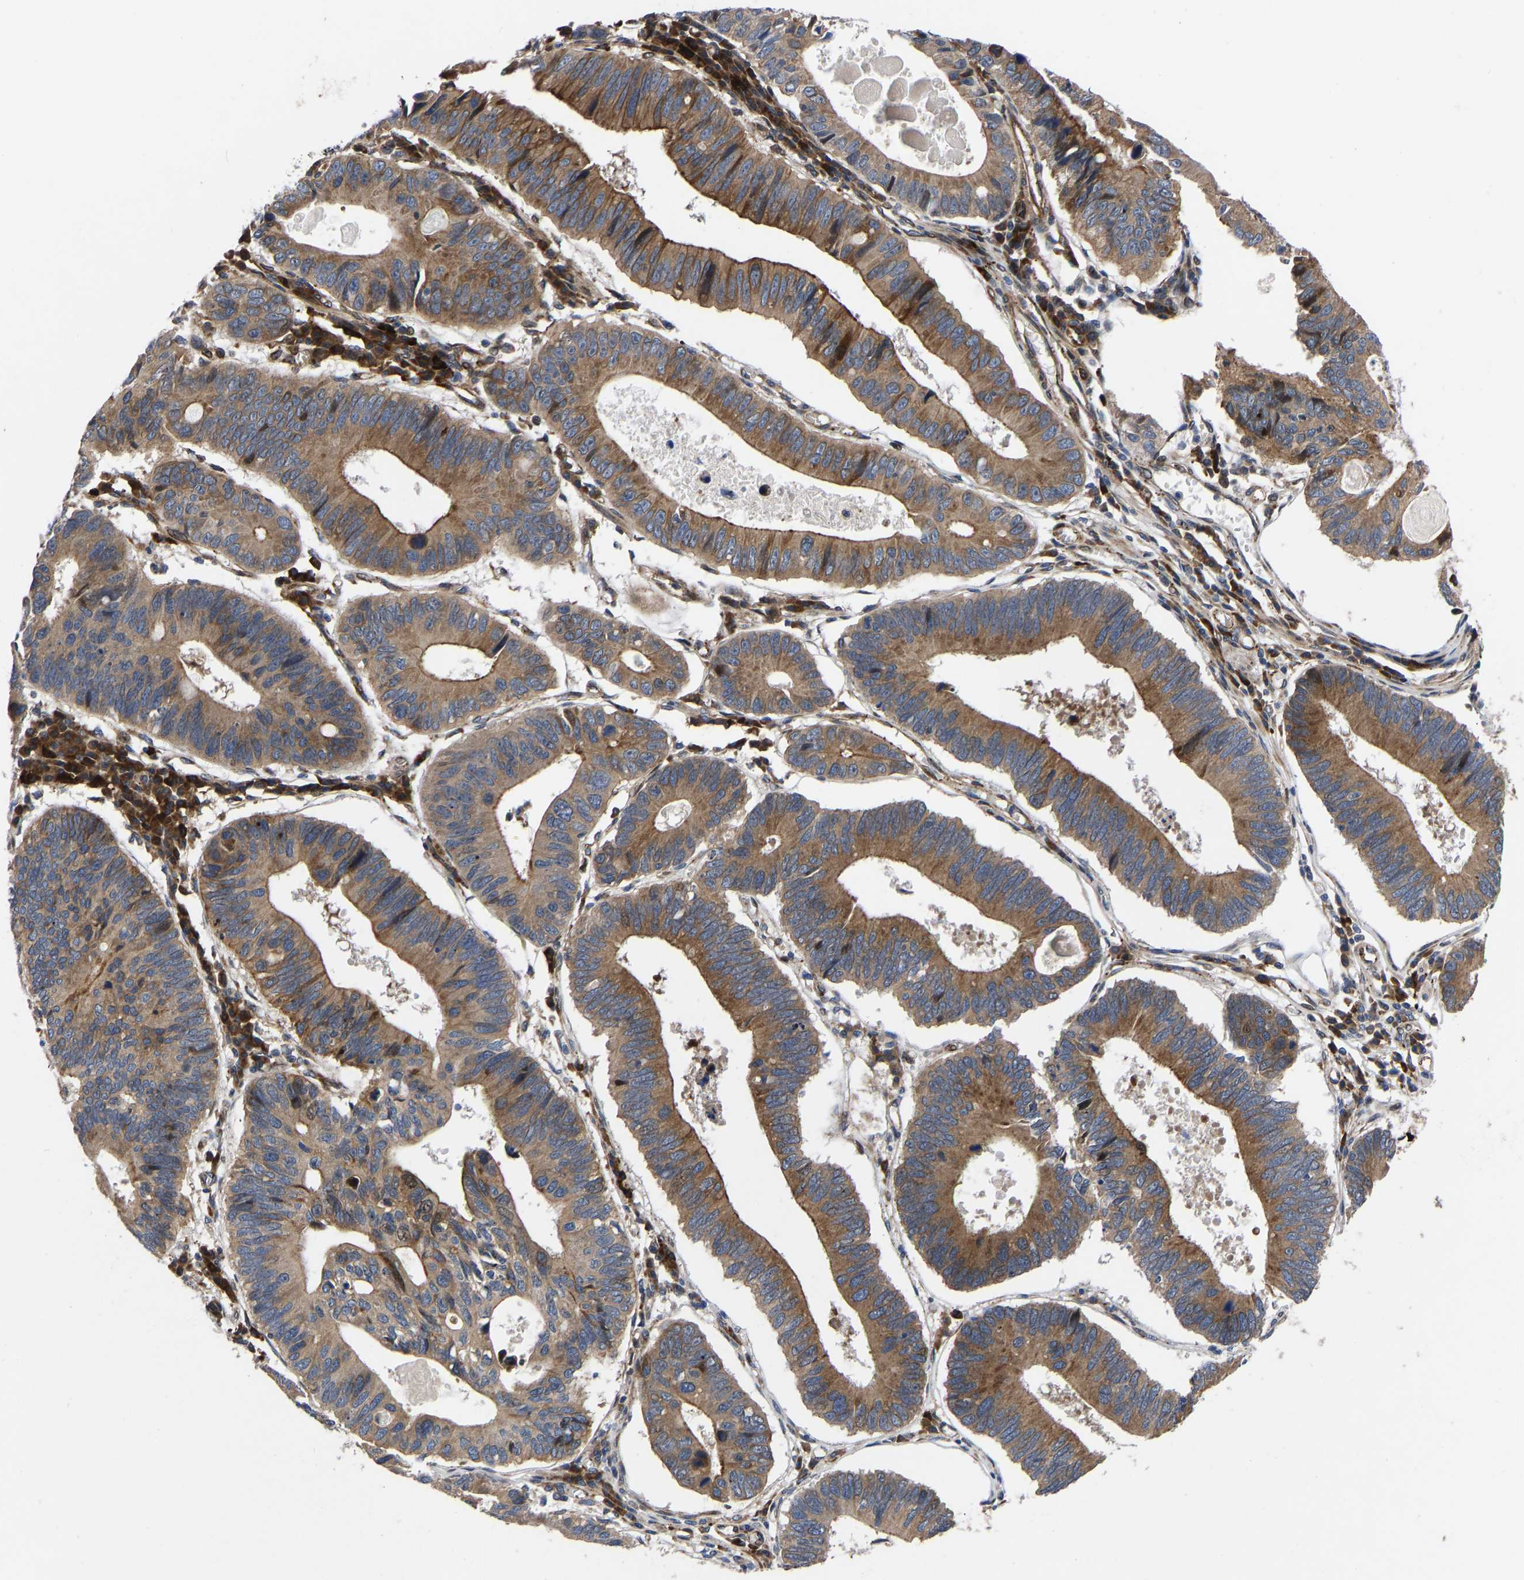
{"staining": {"intensity": "moderate", "quantity": ">75%", "location": "cytoplasmic/membranous"}, "tissue": "stomach cancer", "cell_type": "Tumor cells", "image_type": "cancer", "snomed": [{"axis": "morphology", "description": "Adenocarcinoma, NOS"}, {"axis": "topography", "description": "Stomach"}], "caption": "Protein expression analysis of stomach cancer reveals moderate cytoplasmic/membranous staining in approximately >75% of tumor cells.", "gene": "TMEM38B", "patient": {"sex": "male", "age": 59}}